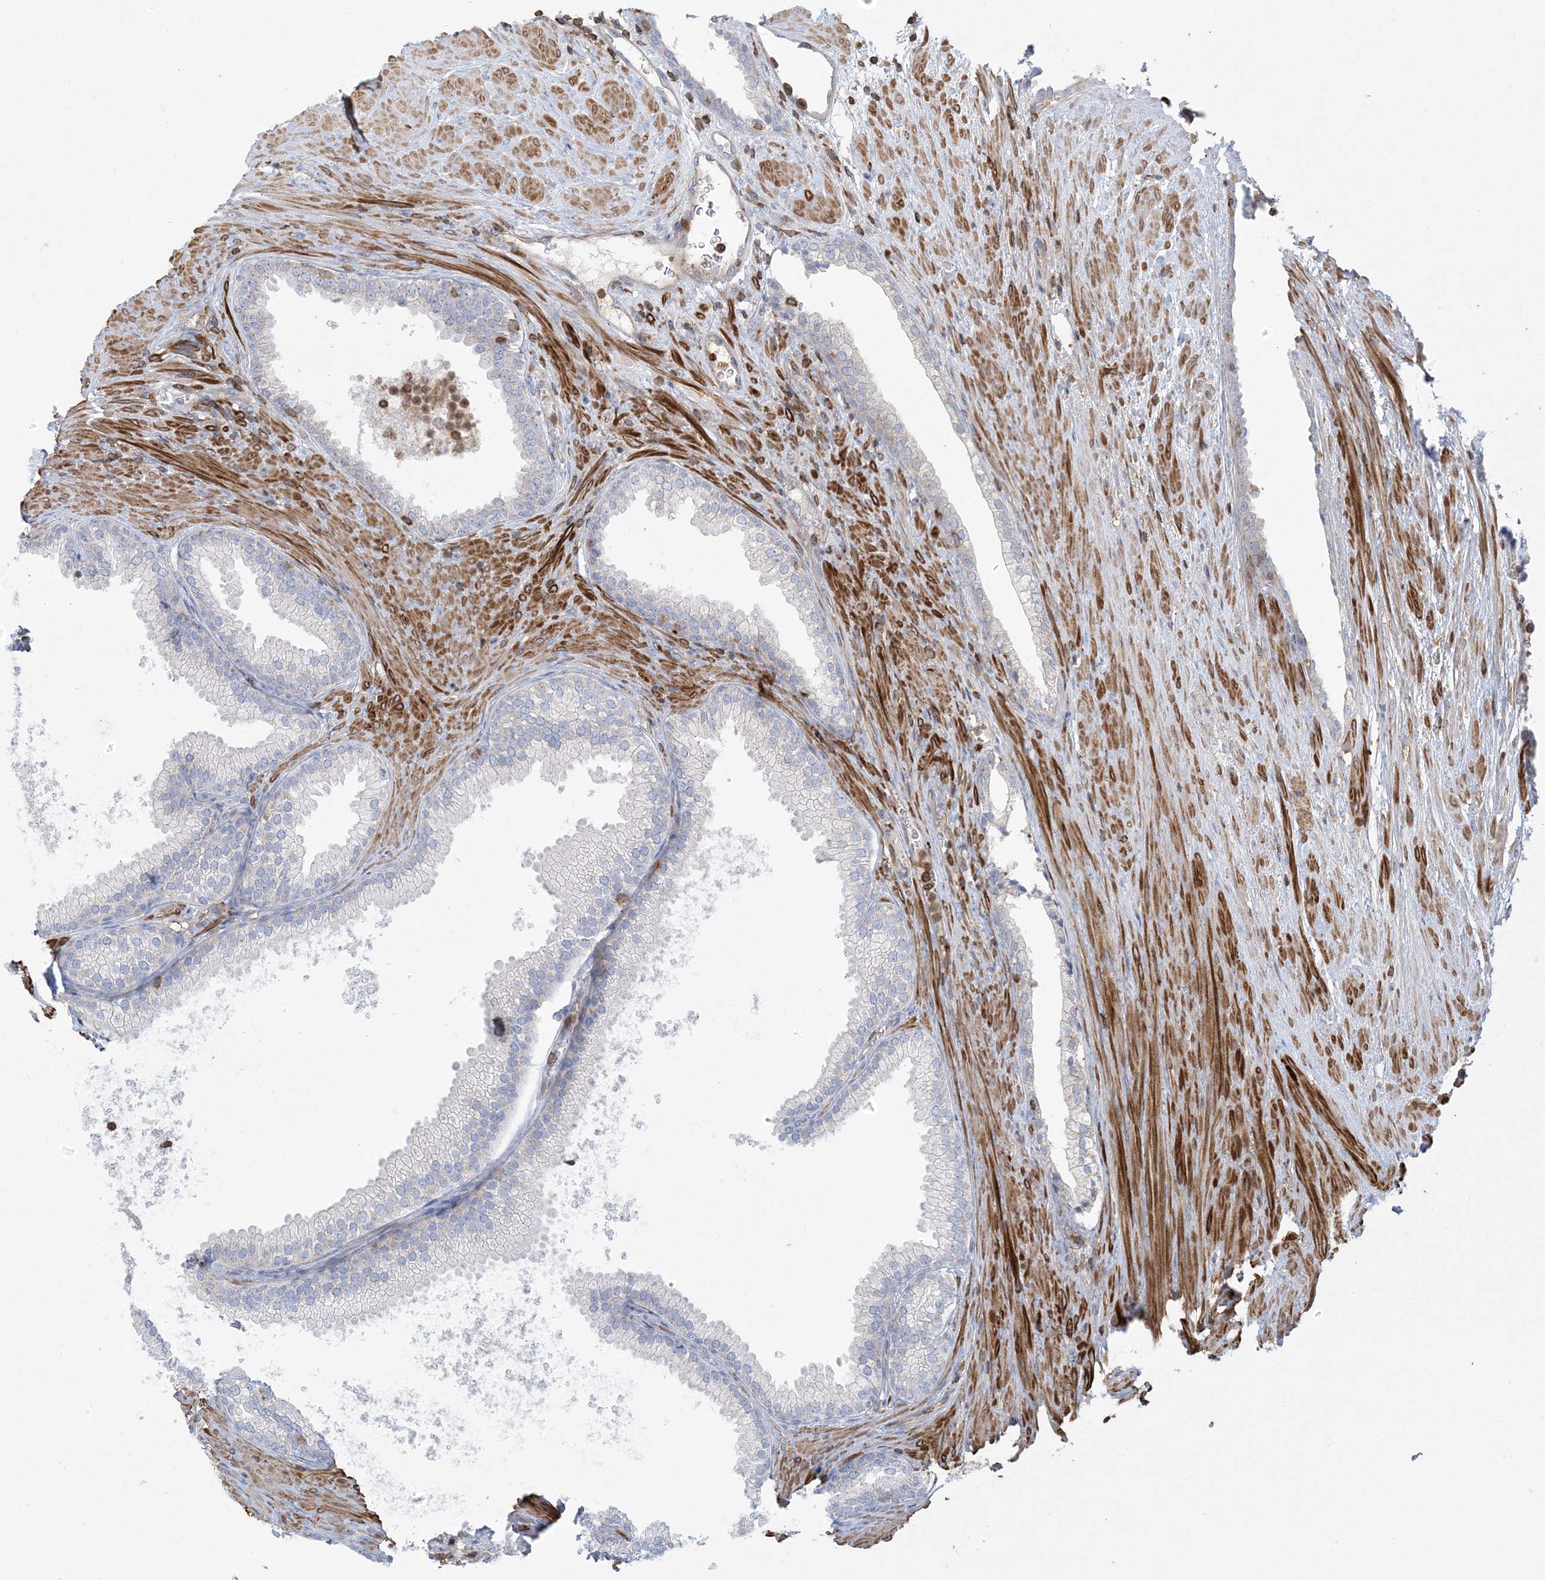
{"staining": {"intensity": "negative", "quantity": "none", "location": "none"}, "tissue": "prostate", "cell_type": "Glandular cells", "image_type": "normal", "snomed": [{"axis": "morphology", "description": "Normal tissue, NOS"}, {"axis": "topography", "description": "Prostate"}], "caption": "The photomicrograph displays no significant staining in glandular cells of prostate.", "gene": "ARHGAP30", "patient": {"sex": "male", "age": 76}}